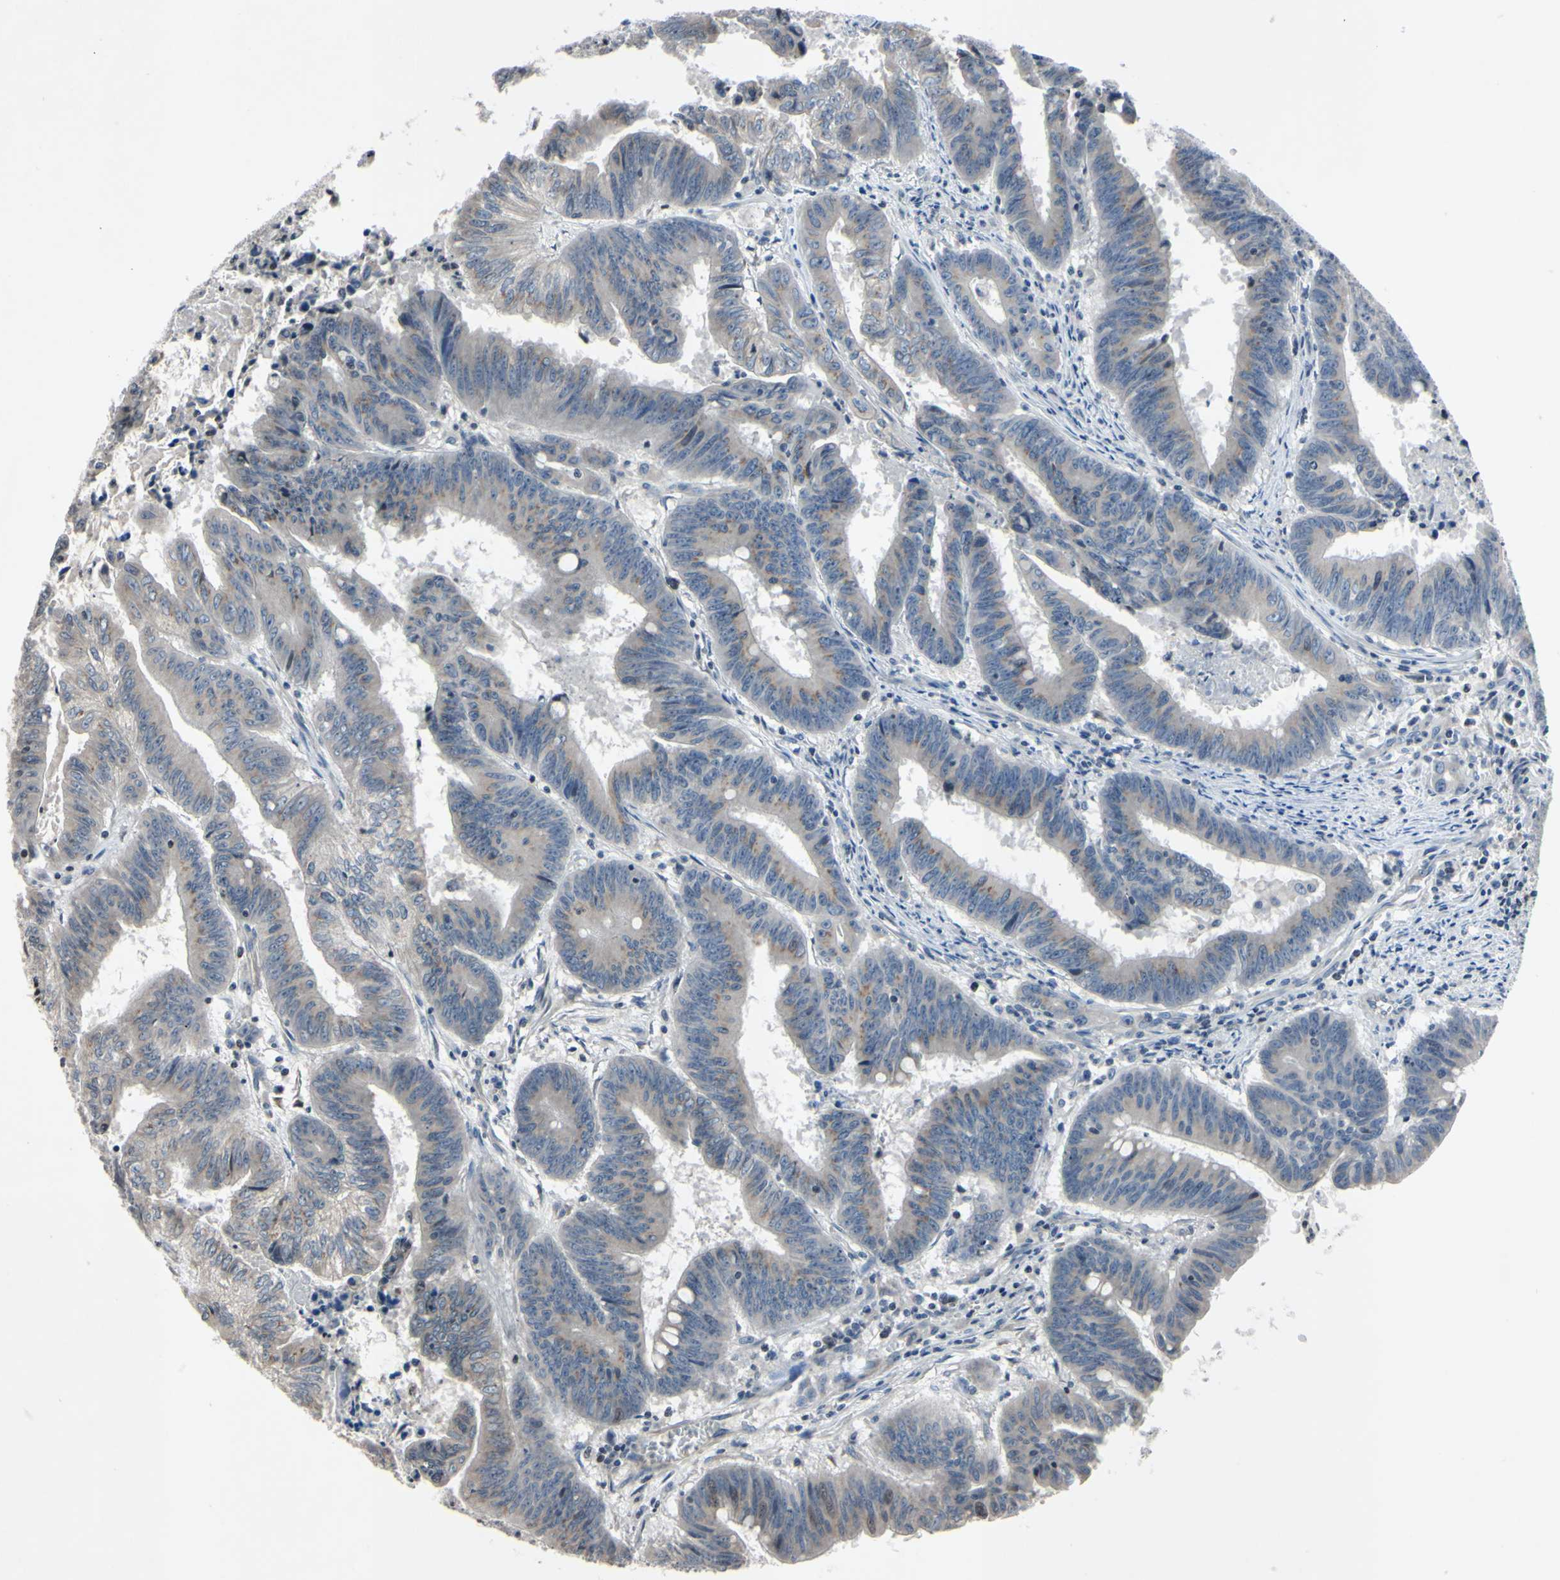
{"staining": {"intensity": "moderate", "quantity": "<25%", "location": "cytoplasmic/membranous"}, "tissue": "colorectal cancer", "cell_type": "Tumor cells", "image_type": "cancer", "snomed": [{"axis": "morphology", "description": "Adenocarcinoma, NOS"}, {"axis": "topography", "description": "Colon"}], "caption": "Protein analysis of colorectal cancer tissue shows moderate cytoplasmic/membranous positivity in about <25% of tumor cells. The staining was performed using DAB (3,3'-diaminobenzidine), with brown indicating positive protein expression. Nuclei are stained blue with hematoxylin.", "gene": "ARG1", "patient": {"sex": "male", "age": 45}}